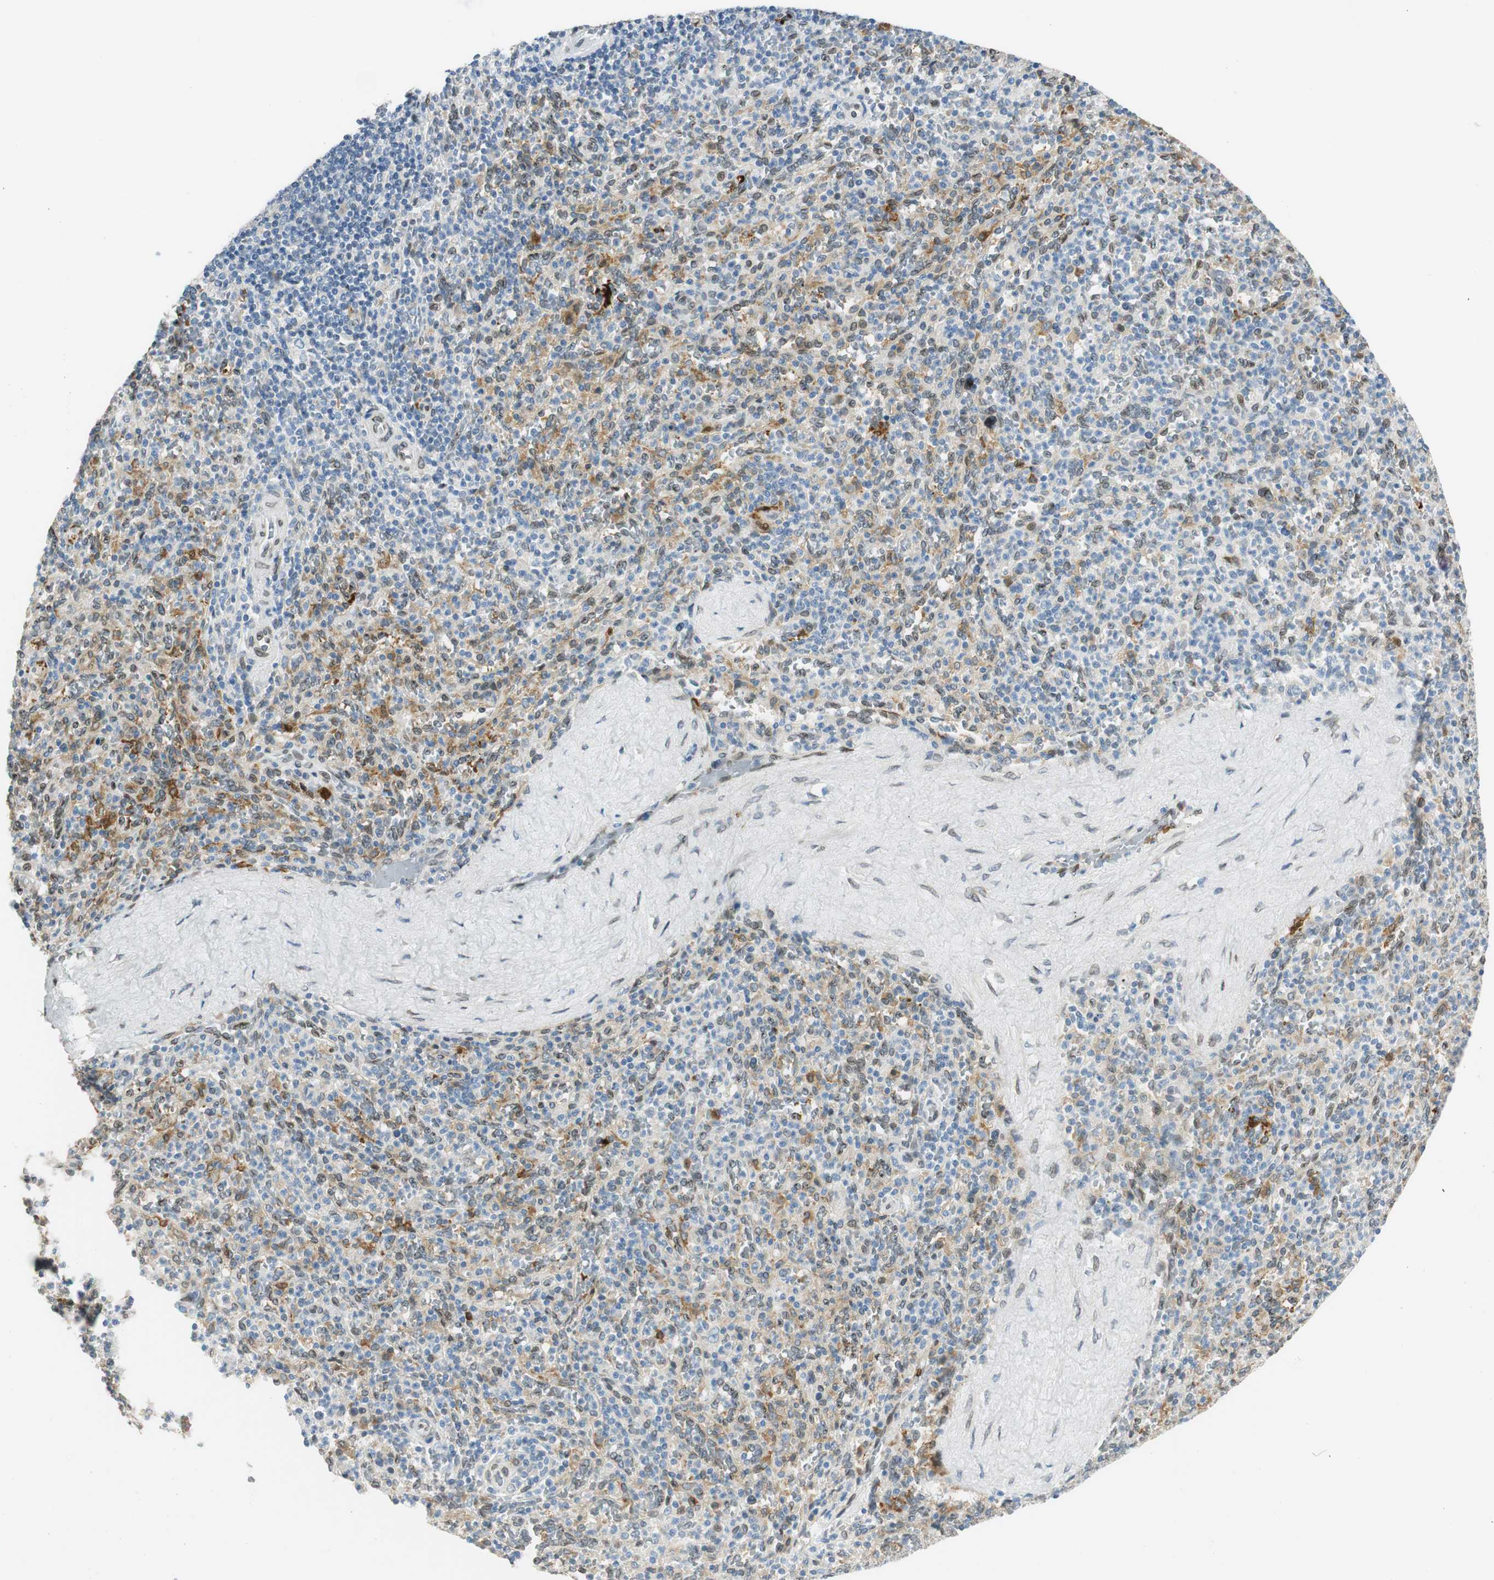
{"staining": {"intensity": "strong", "quantity": "<25%", "location": "cytoplasmic/membranous"}, "tissue": "spleen", "cell_type": "Cells in red pulp", "image_type": "normal", "snomed": [{"axis": "morphology", "description": "Normal tissue, NOS"}, {"axis": "topography", "description": "Spleen"}], "caption": "Human spleen stained with a brown dye displays strong cytoplasmic/membranous positive positivity in about <25% of cells in red pulp.", "gene": "TMEM260", "patient": {"sex": "male", "age": 36}}